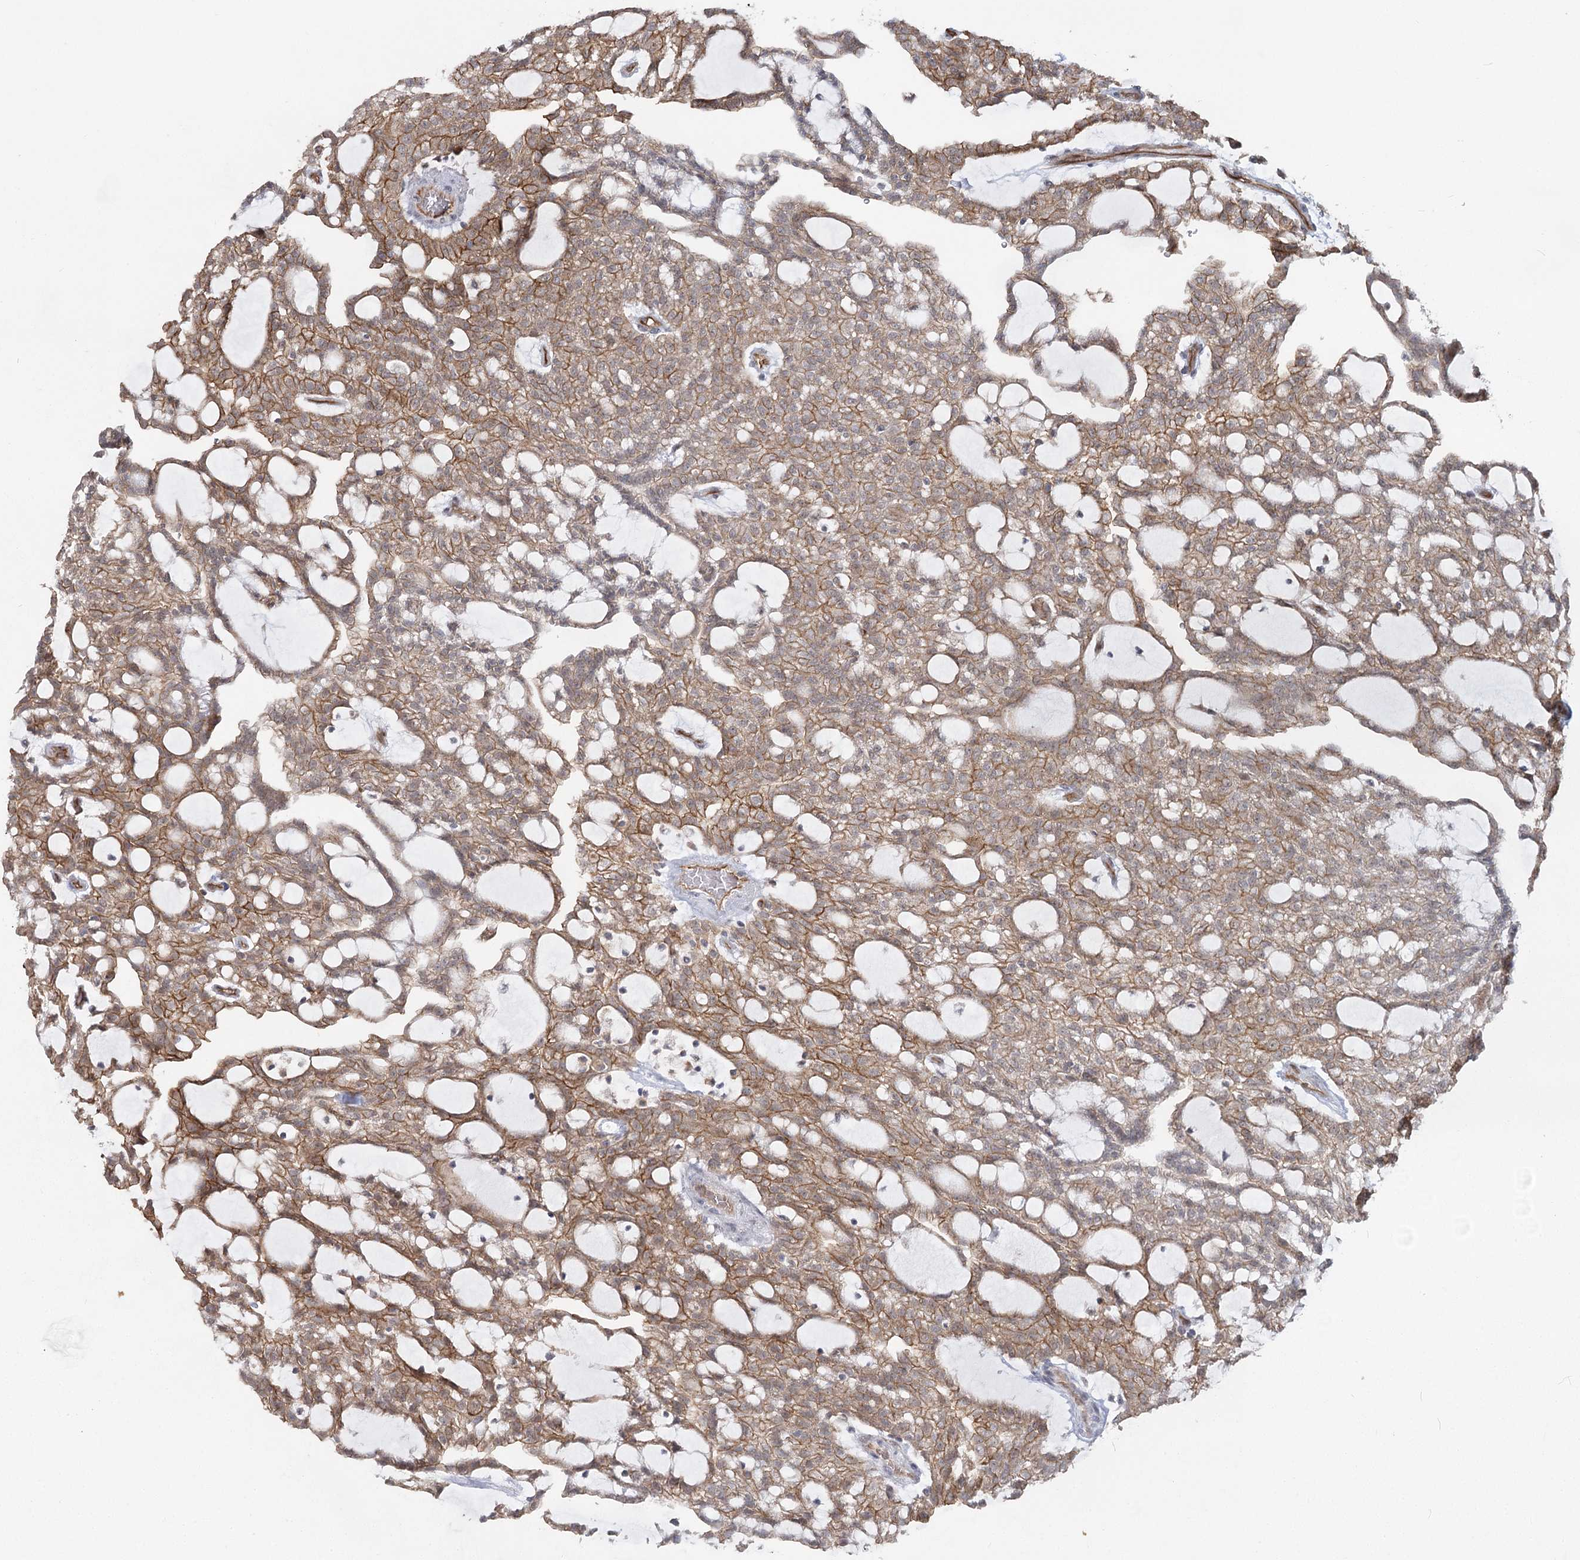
{"staining": {"intensity": "moderate", "quantity": ">75%", "location": "cytoplasmic/membranous"}, "tissue": "renal cancer", "cell_type": "Tumor cells", "image_type": "cancer", "snomed": [{"axis": "morphology", "description": "Adenocarcinoma, NOS"}, {"axis": "topography", "description": "Kidney"}], "caption": "Protein expression analysis of renal adenocarcinoma demonstrates moderate cytoplasmic/membranous expression in approximately >75% of tumor cells. The staining was performed using DAB (3,3'-diaminobenzidine) to visualize the protein expression in brown, while the nuclei were stained in blue with hematoxylin (Magnification: 20x).", "gene": "RPP14", "patient": {"sex": "male", "age": 63}}